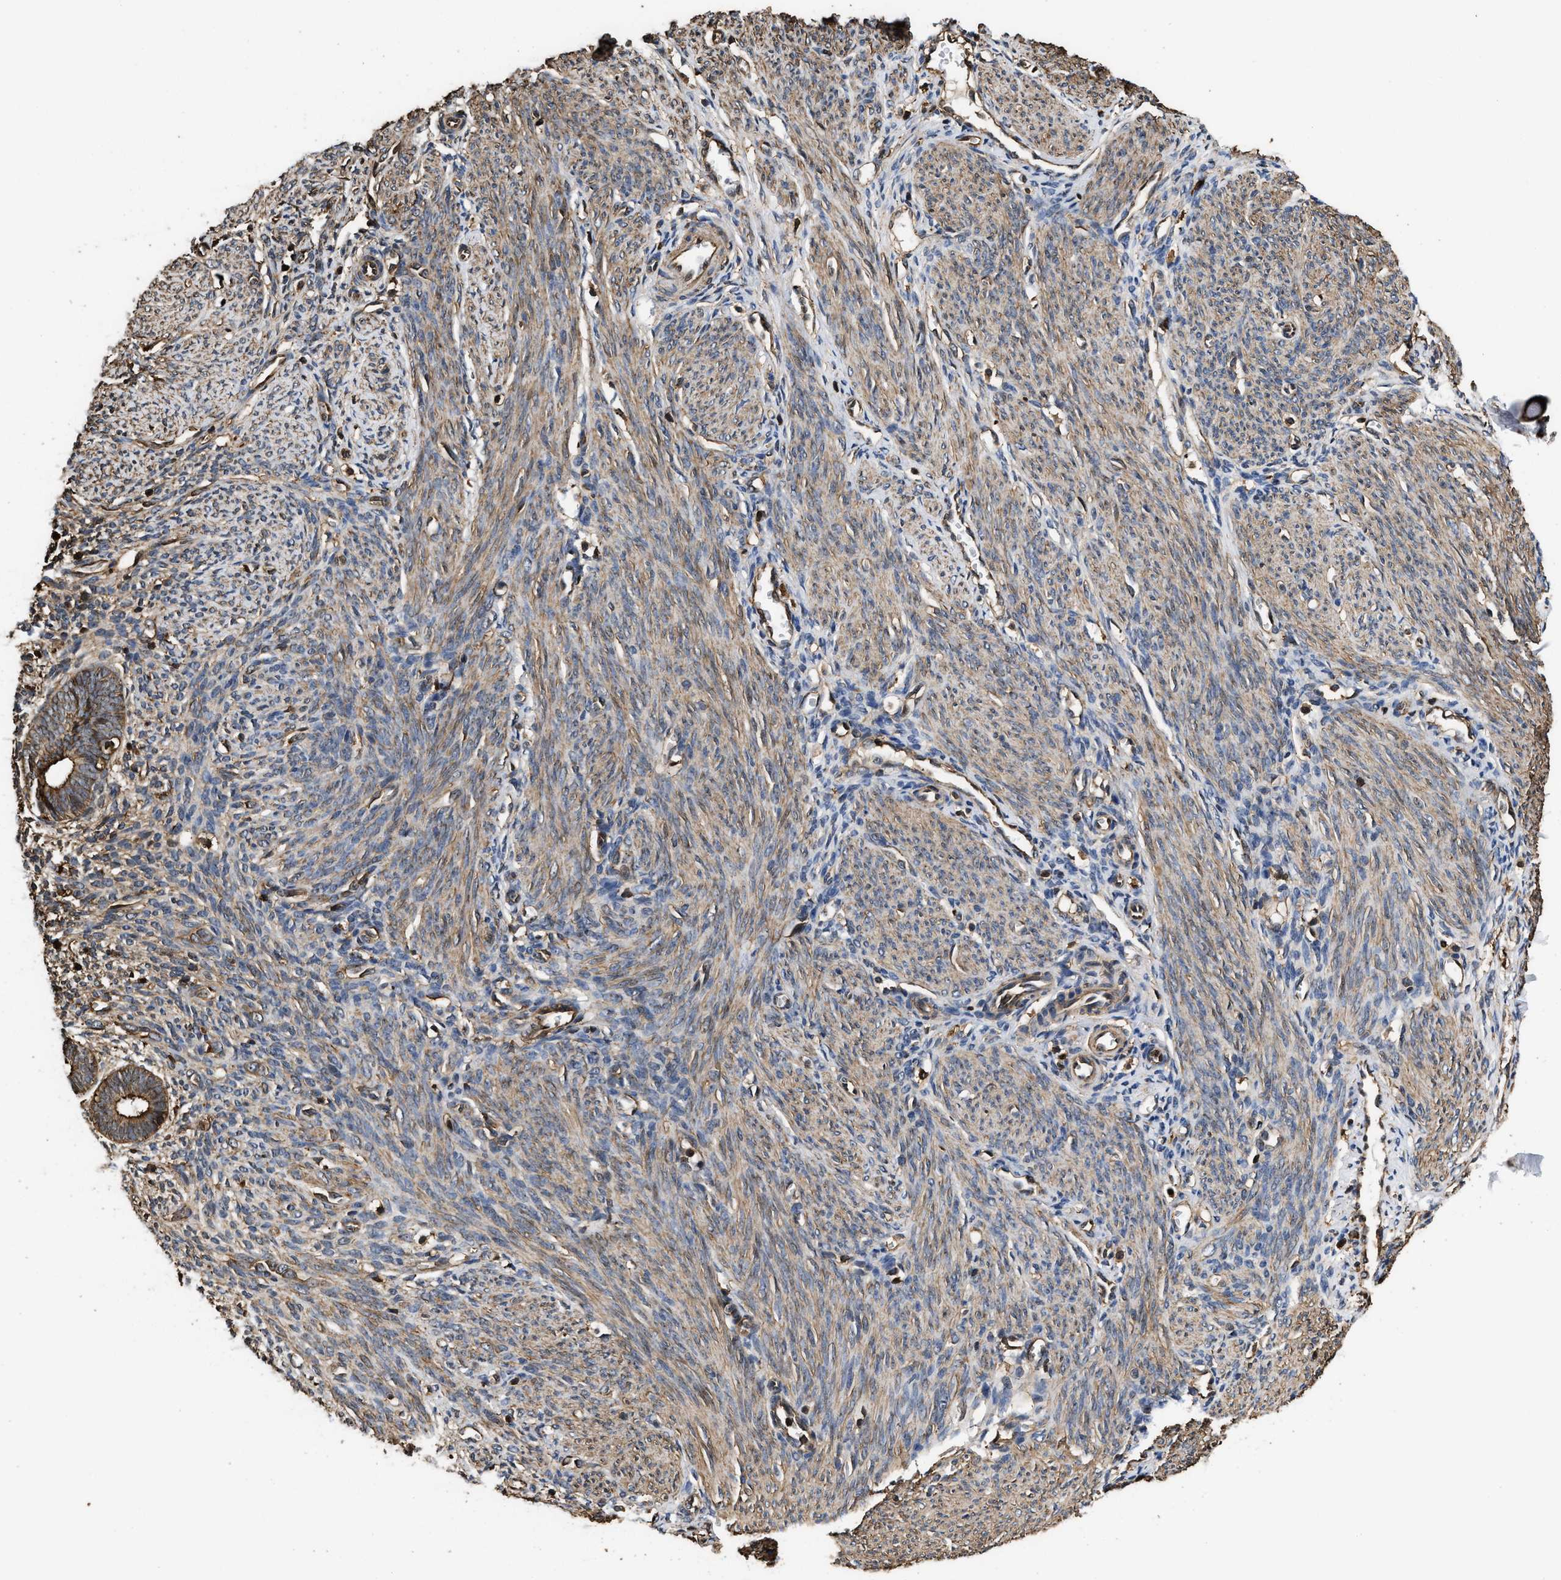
{"staining": {"intensity": "moderate", "quantity": "25%-75%", "location": "cytoplasmic/membranous"}, "tissue": "endometrium", "cell_type": "Cells in endometrial stroma", "image_type": "normal", "snomed": [{"axis": "morphology", "description": "Normal tissue, NOS"}, {"axis": "morphology", "description": "Adenocarcinoma, NOS"}, {"axis": "topography", "description": "Endometrium"}], "caption": "Immunohistochemistry (IHC) of unremarkable human endometrium exhibits medium levels of moderate cytoplasmic/membranous expression in about 25%-75% of cells in endometrial stroma.", "gene": "KBTBD2", "patient": {"sex": "female", "age": 57}}